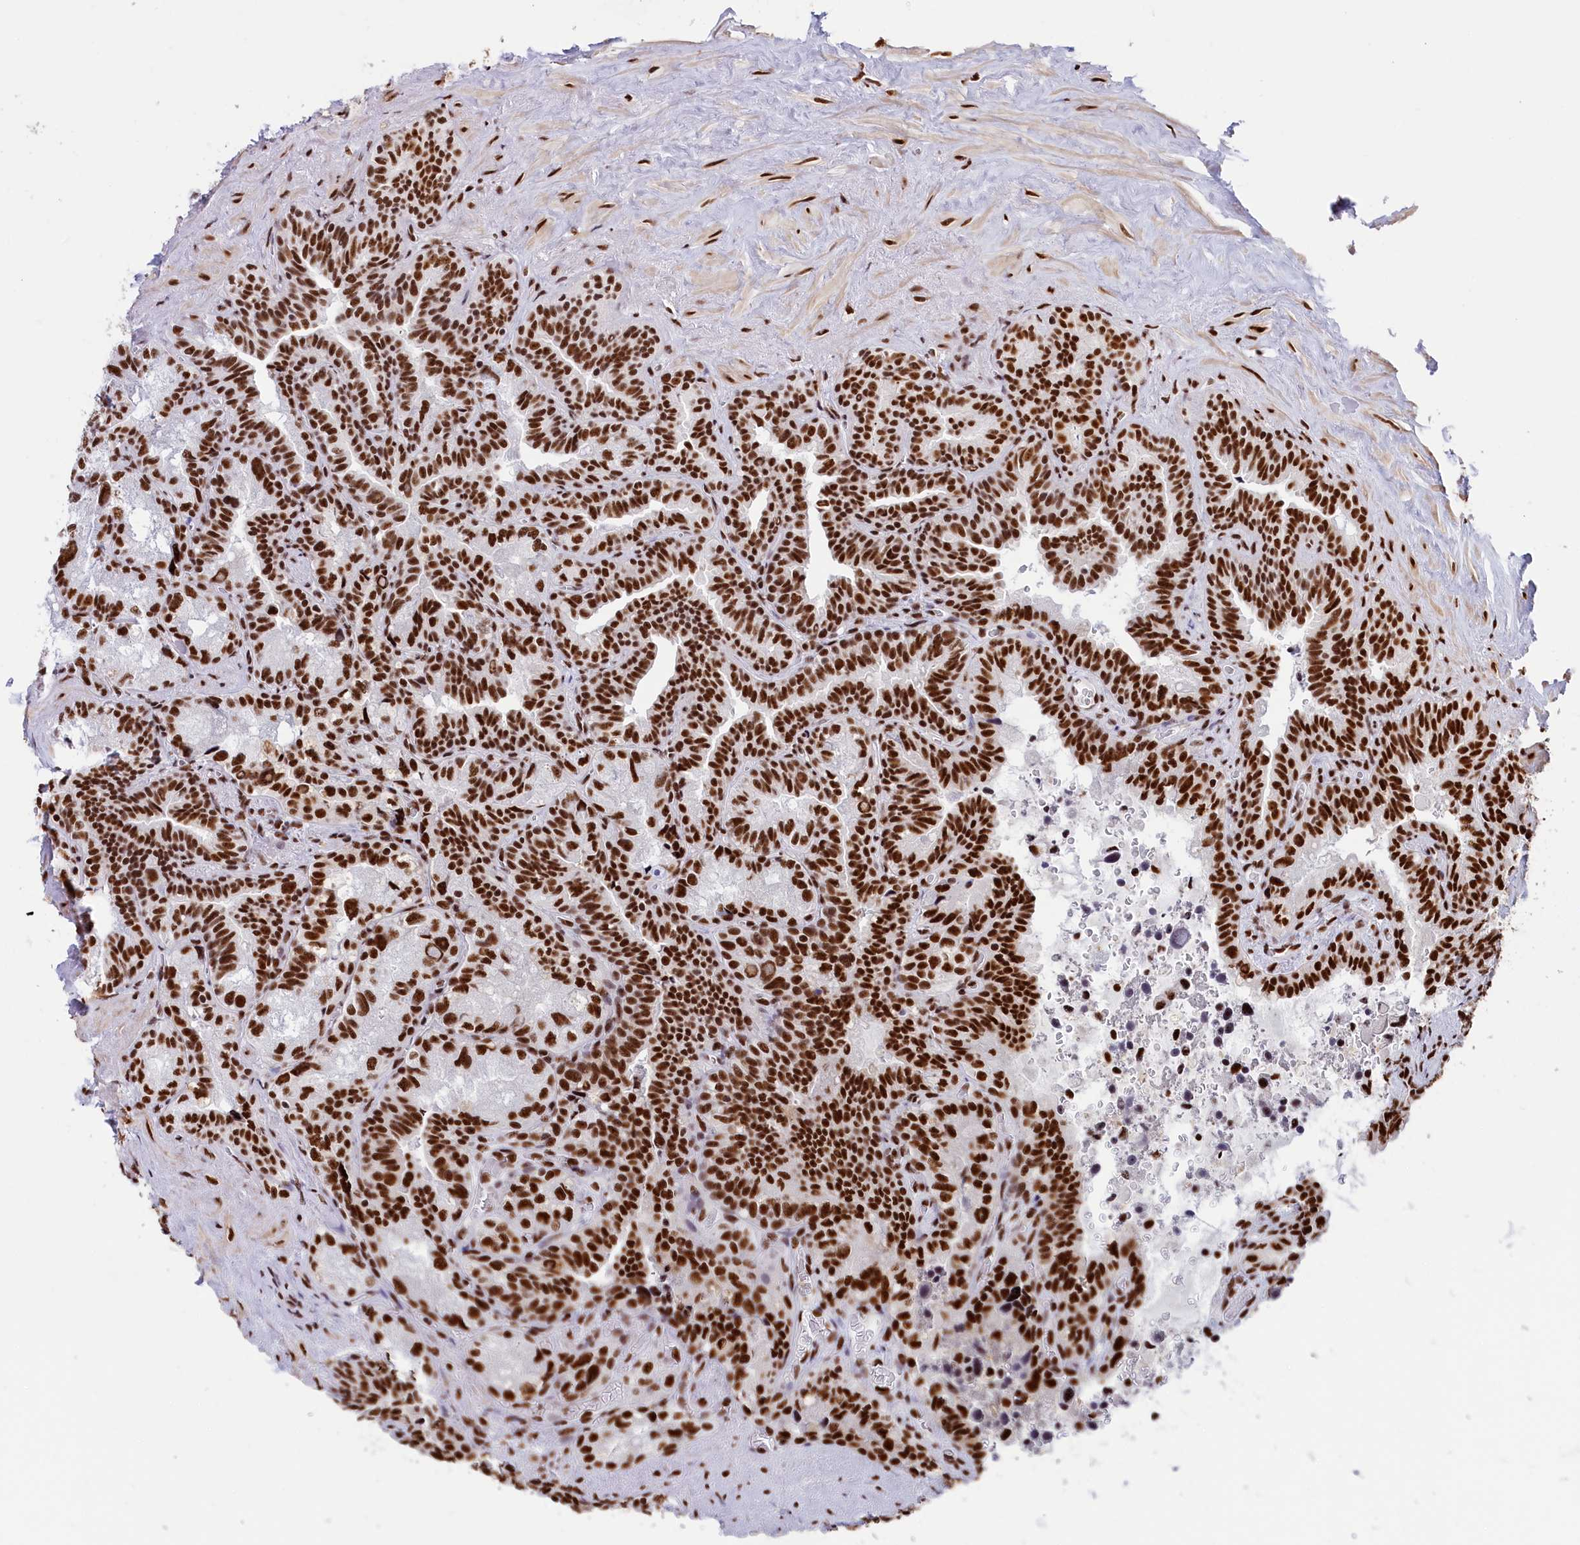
{"staining": {"intensity": "strong", "quantity": ">75%", "location": "nuclear"}, "tissue": "seminal vesicle", "cell_type": "Glandular cells", "image_type": "normal", "snomed": [{"axis": "morphology", "description": "Normal tissue, NOS"}, {"axis": "topography", "description": "Seminal veicle"}], "caption": "The immunohistochemical stain labels strong nuclear positivity in glandular cells of normal seminal vesicle. The staining is performed using DAB brown chromogen to label protein expression. The nuclei are counter-stained blue using hematoxylin.", "gene": "SNRNP70", "patient": {"sex": "male", "age": 68}}